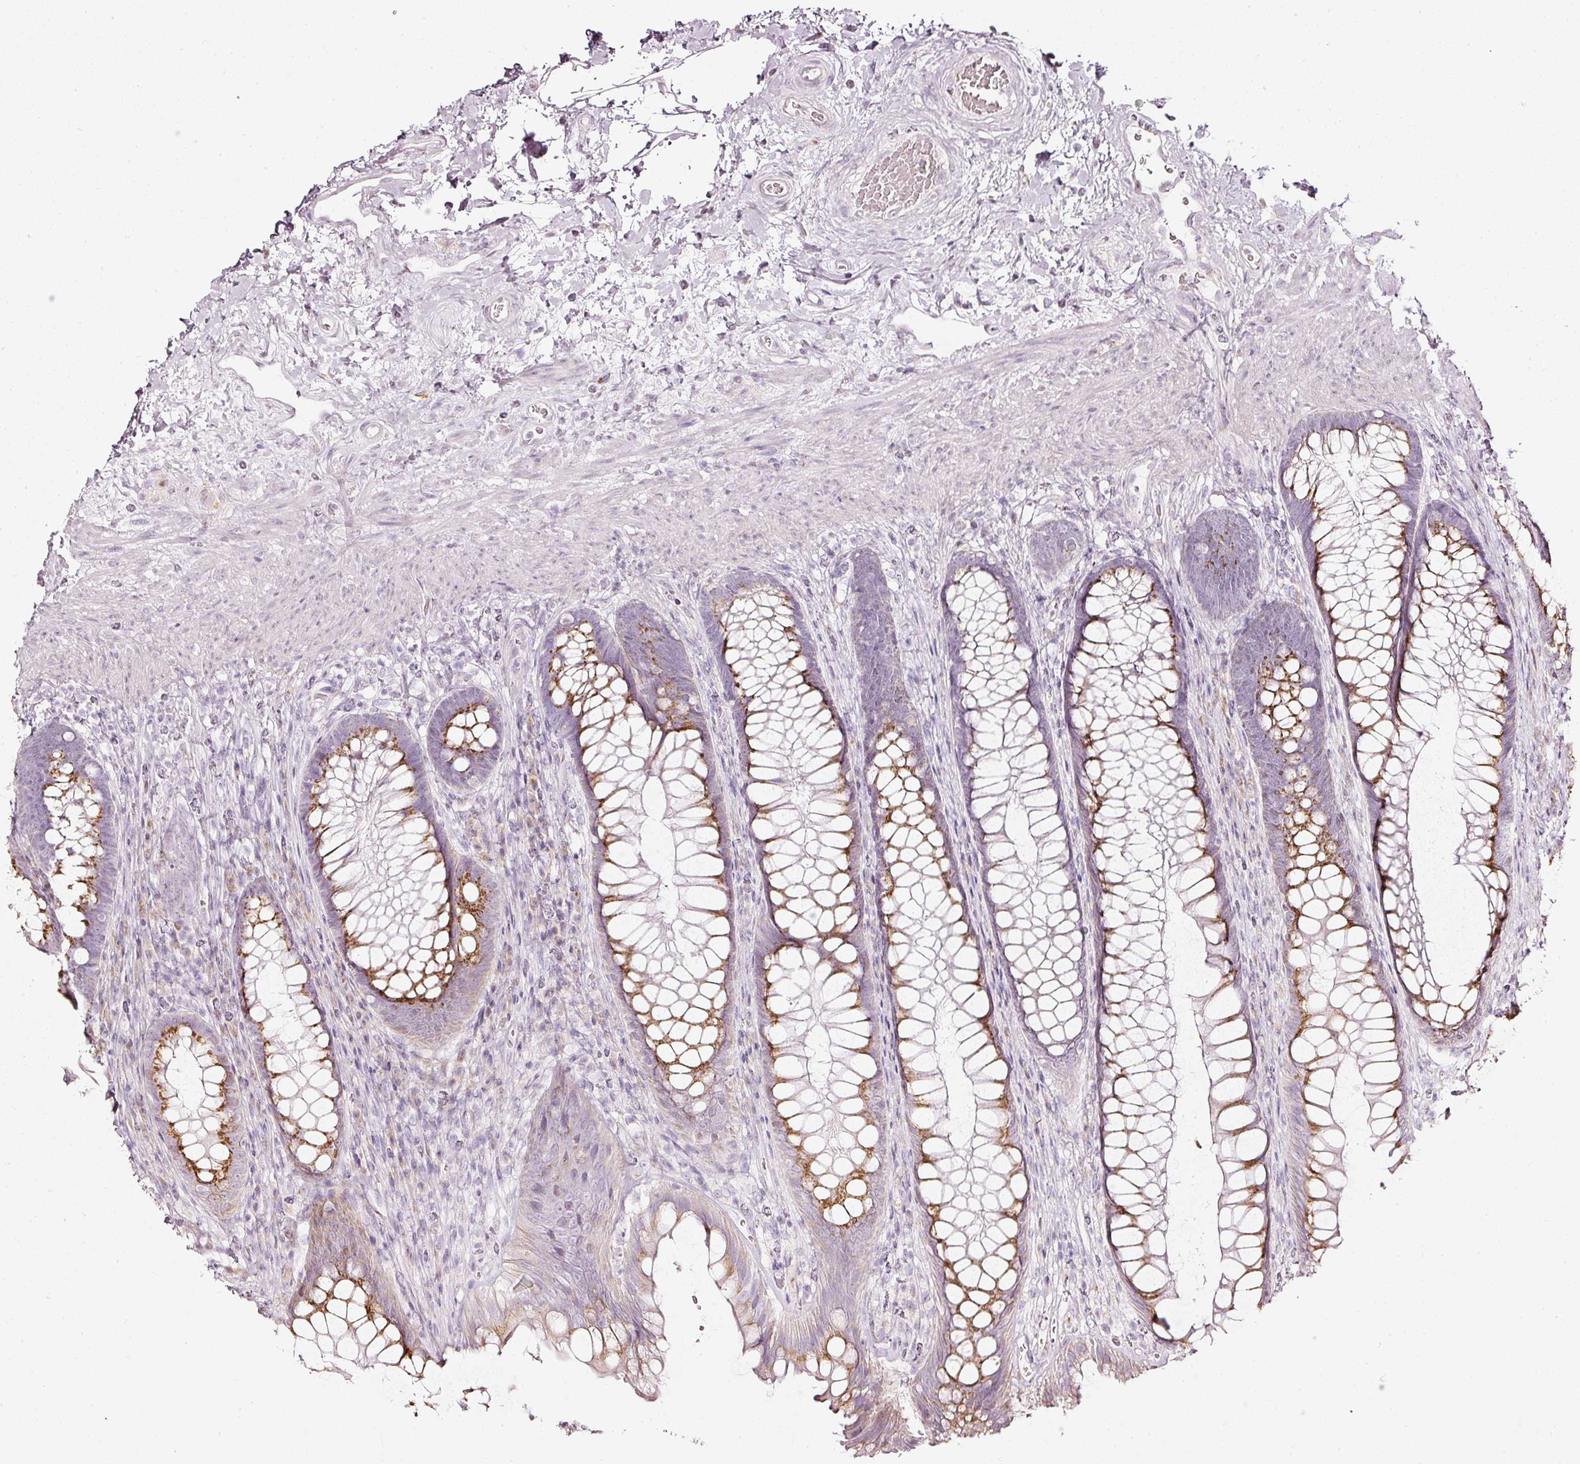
{"staining": {"intensity": "moderate", "quantity": "25%-75%", "location": "cytoplasmic/membranous"}, "tissue": "rectum", "cell_type": "Glandular cells", "image_type": "normal", "snomed": [{"axis": "morphology", "description": "Normal tissue, NOS"}, {"axis": "topography", "description": "Rectum"}], "caption": "DAB immunohistochemical staining of benign human rectum demonstrates moderate cytoplasmic/membranous protein expression in about 25%-75% of glandular cells. Nuclei are stained in blue.", "gene": "SDF4", "patient": {"sex": "male", "age": 53}}